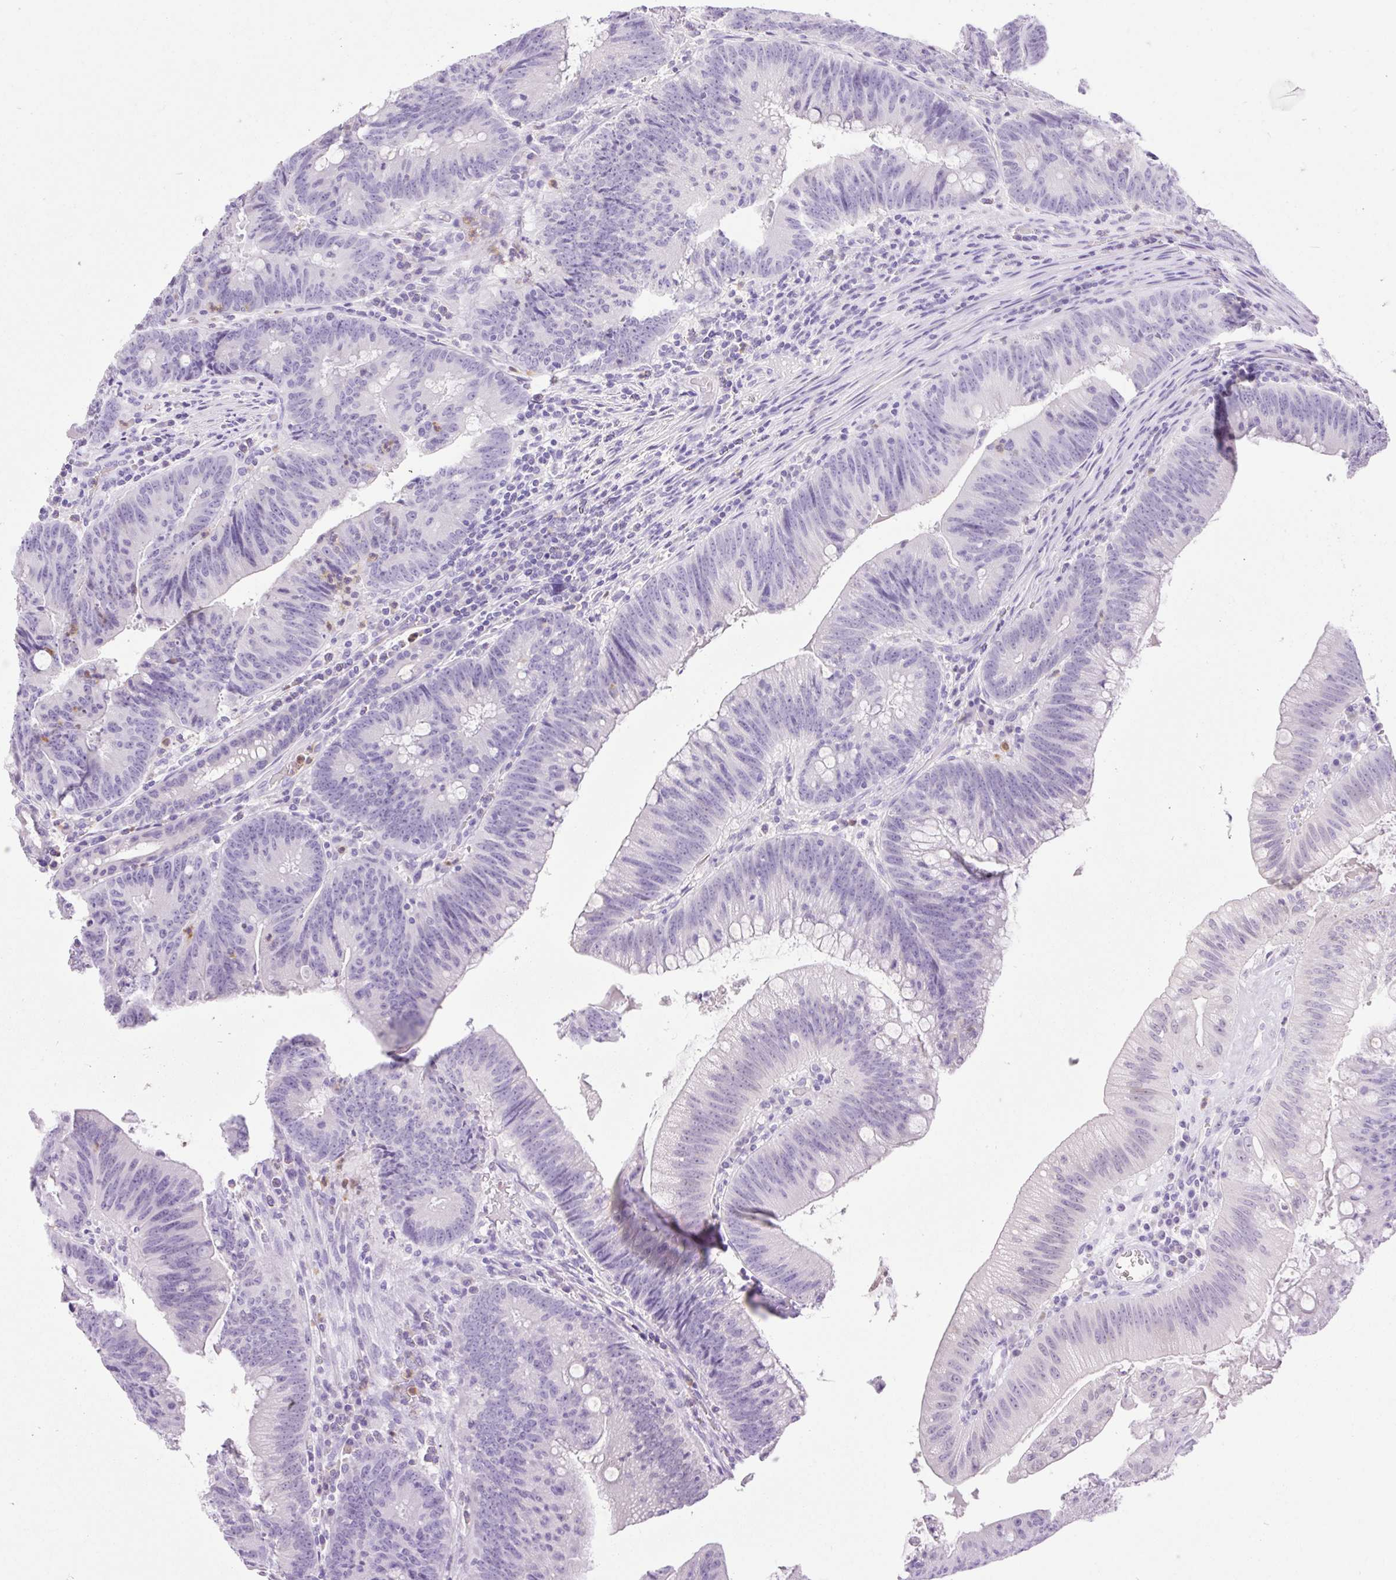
{"staining": {"intensity": "negative", "quantity": "none", "location": "none"}, "tissue": "colorectal cancer", "cell_type": "Tumor cells", "image_type": "cancer", "snomed": [{"axis": "morphology", "description": "Adenocarcinoma, NOS"}, {"axis": "topography", "description": "Colon"}], "caption": "Protein analysis of adenocarcinoma (colorectal) shows no significant expression in tumor cells.", "gene": "SLC25A40", "patient": {"sex": "female", "age": 87}}